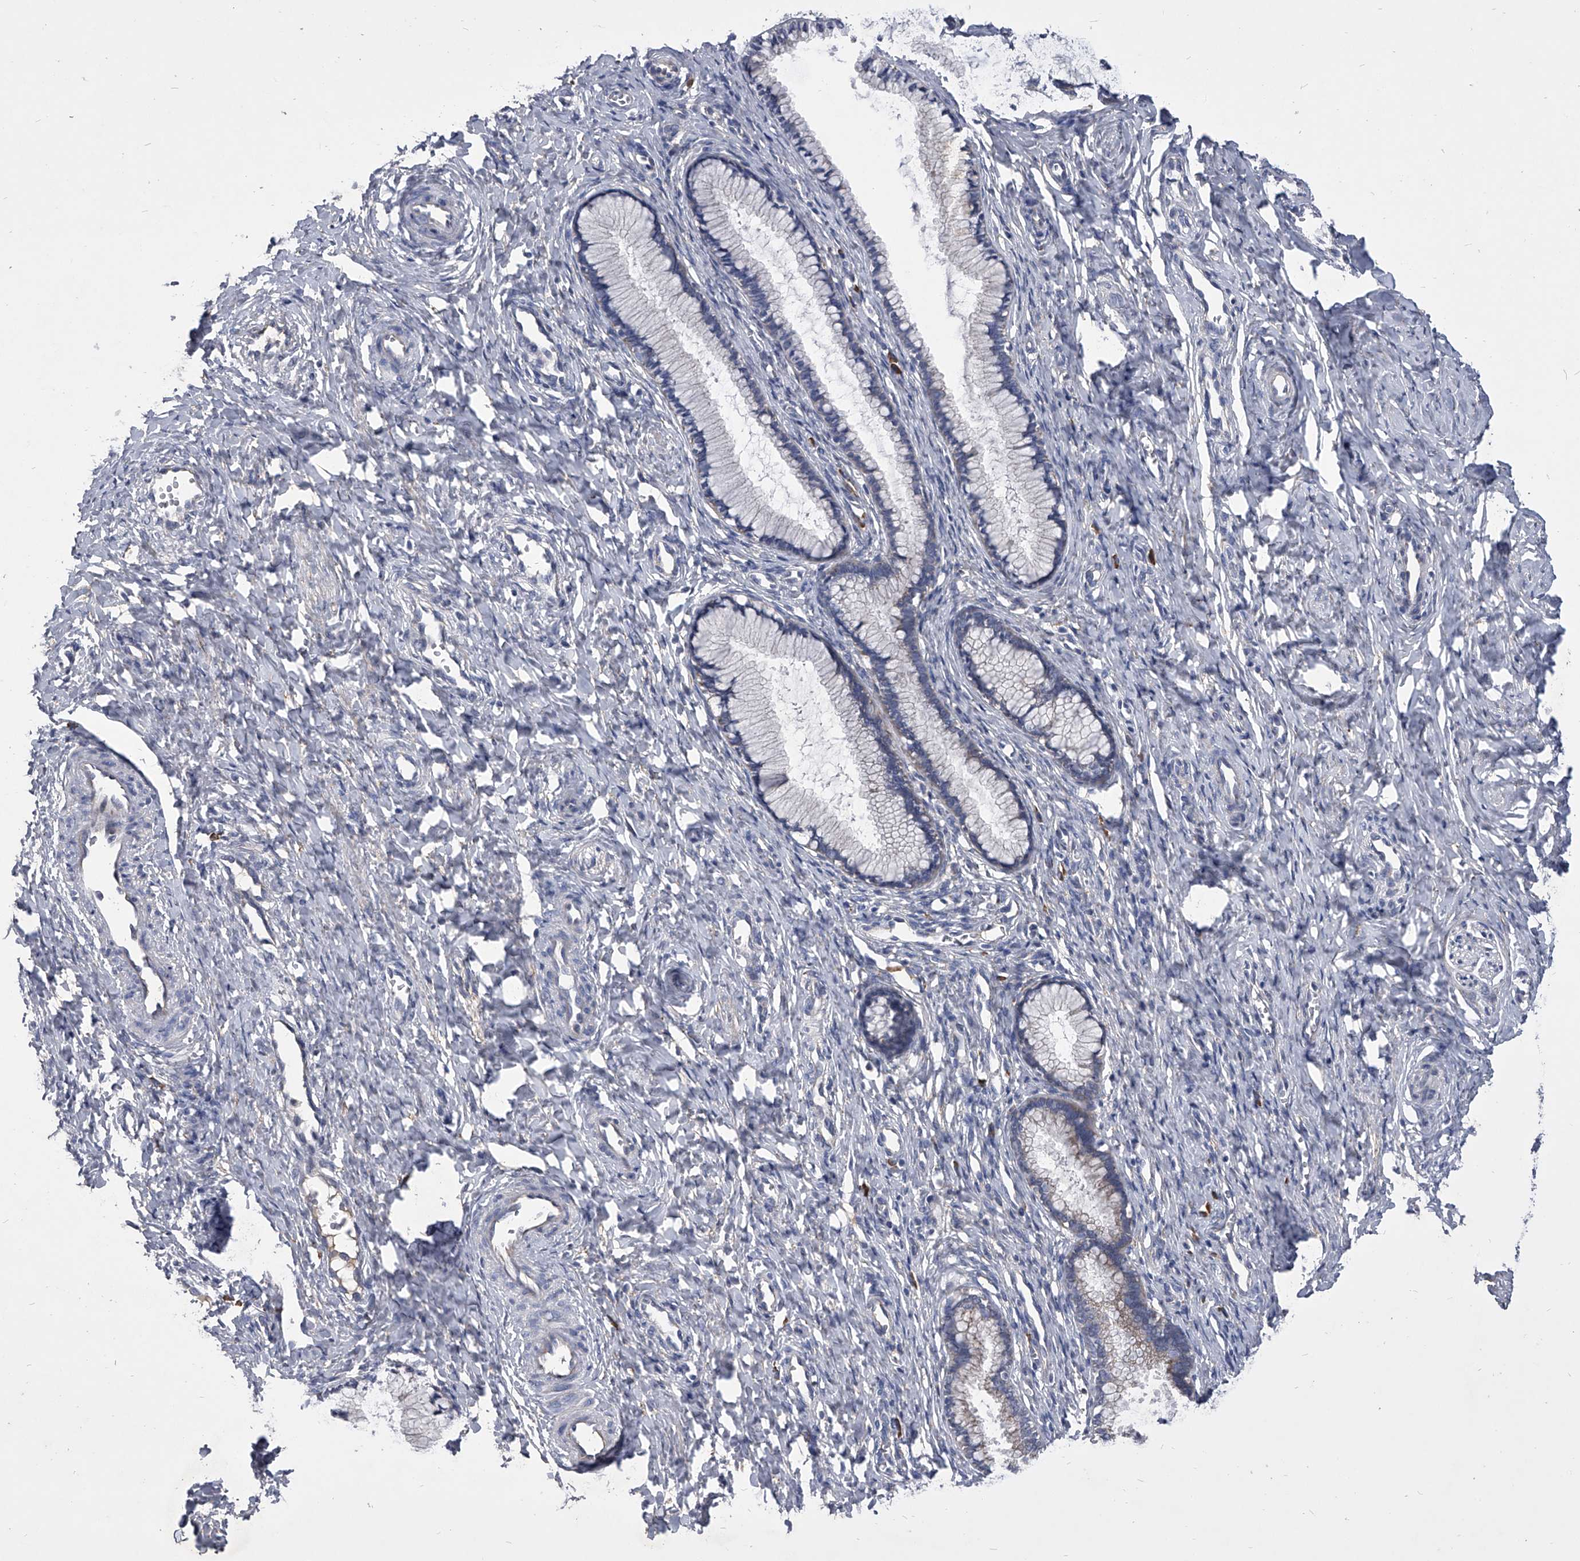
{"staining": {"intensity": "negative", "quantity": "none", "location": "none"}, "tissue": "cervix", "cell_type": "Glandular cells", "image_type": "normal", "snomed": [{"axis": "morphology", "description": "Normal tissue, NOS"}, {"axis": "topography", "description": "Cervix"}], "caption": "Protein analysis of benign cervix displays no significant staining in glandular cells.", "gene": "CCR4", "patient": {"sex": "female", "age": 27}}